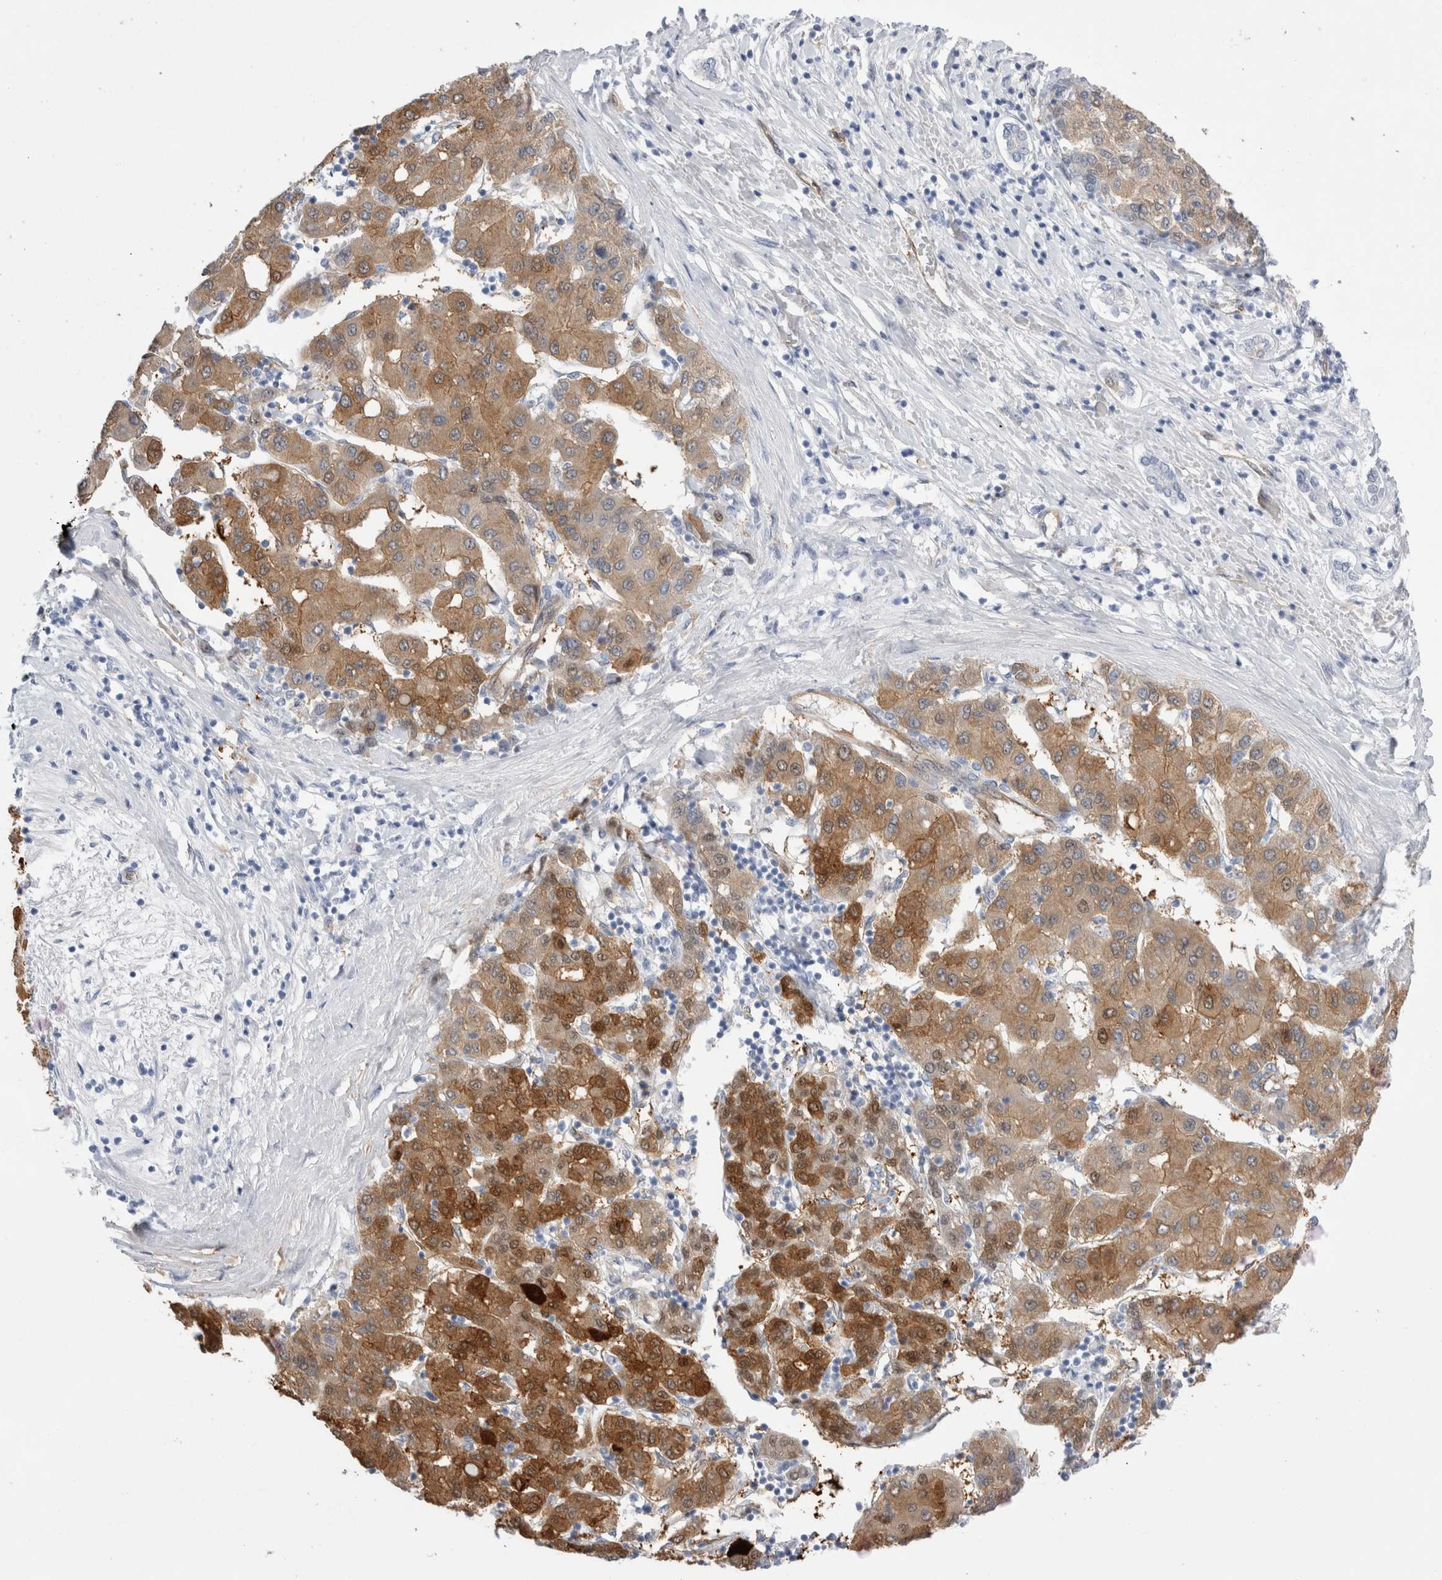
{"staining": {"intensity": "moderate", "quantity": ">75%", "location": "cytoplasmic/membranous,nuclear"}, "tissue": "liver cancer", "cell_type": "Tumor cells", "image_type": "cancer", "snomed": [{"axis": "morphology", "description": "Carcinoma, Hepatocellular, NOS"}, {"axis": "topography", "description": "Liver"}], "caption": "The image displays immunohistochemical staining of liver cancer (hepatocellular carcinoma). There is moderate cytoplasmic/membranous and nuclear positivity is seen in approximately >75% of tumor cells.", "gene": "NAPEPLD", "patient": {"sex": "male", "age": 65}}